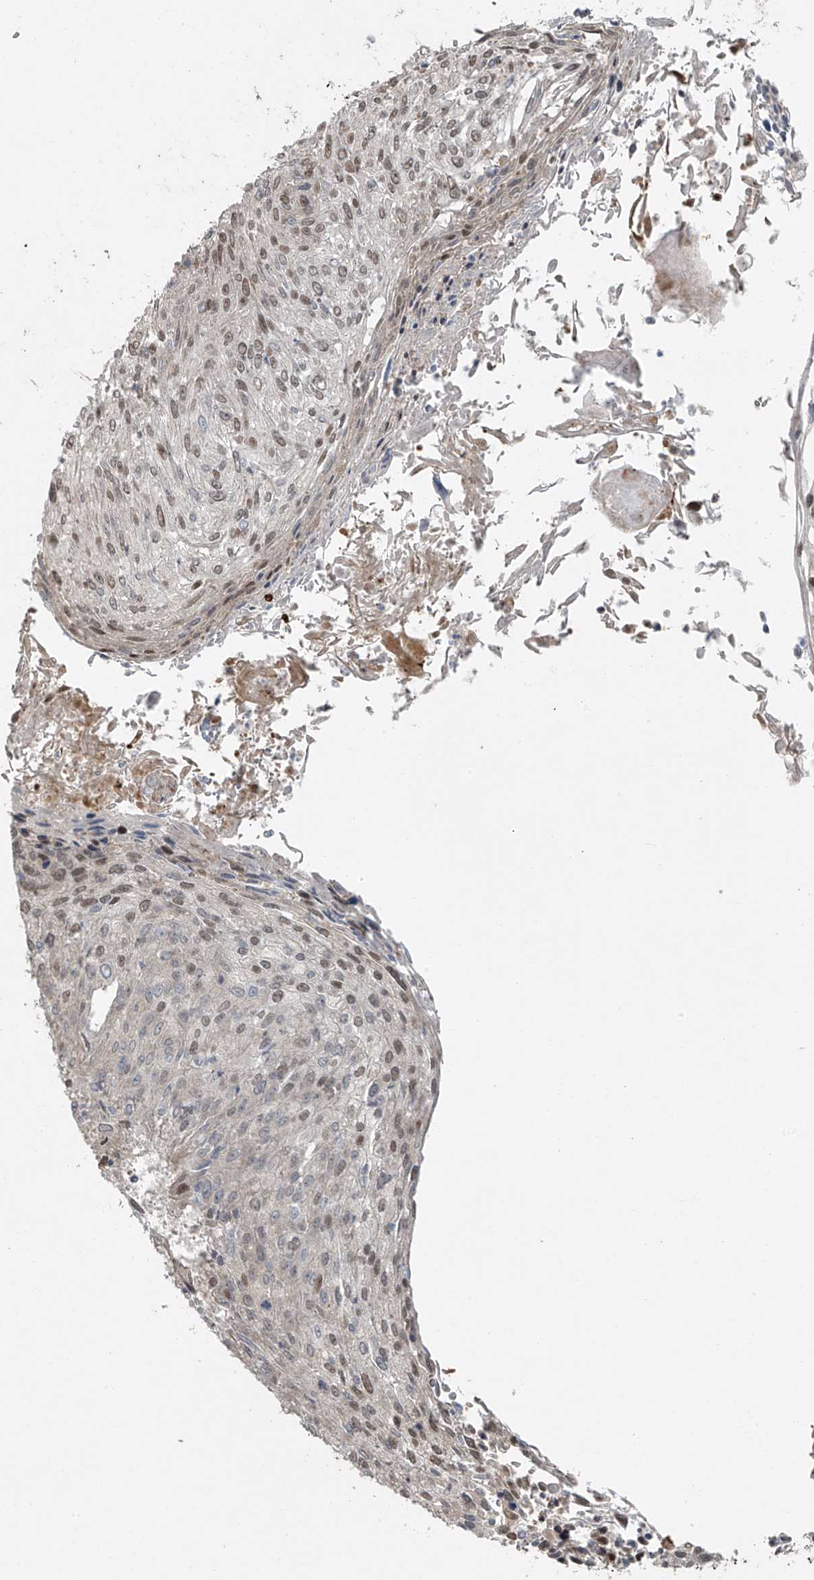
{"staining": {"intensity": "moderate", "quantity": "25%-75%", "location": "nuclear"}, "tissue": "cervical cancer", "cell_type": "Tumor cells", "image_type": "cancer", "snomed": [{"axis": "morphology", "description": "Squamous cell carcinoma, NOS"}, {"axis": "topography", "description": "Cervix"}], "caption": "Immunohistochemistry (IHC) (DAB) staining of human squamous cell carcinoma (cervical) exhibits moderate nuclear protein positivity in about 25%-75% of tumor cells.", "gene": "TTC22", "patient": {"sex": "female", "age": 51}}